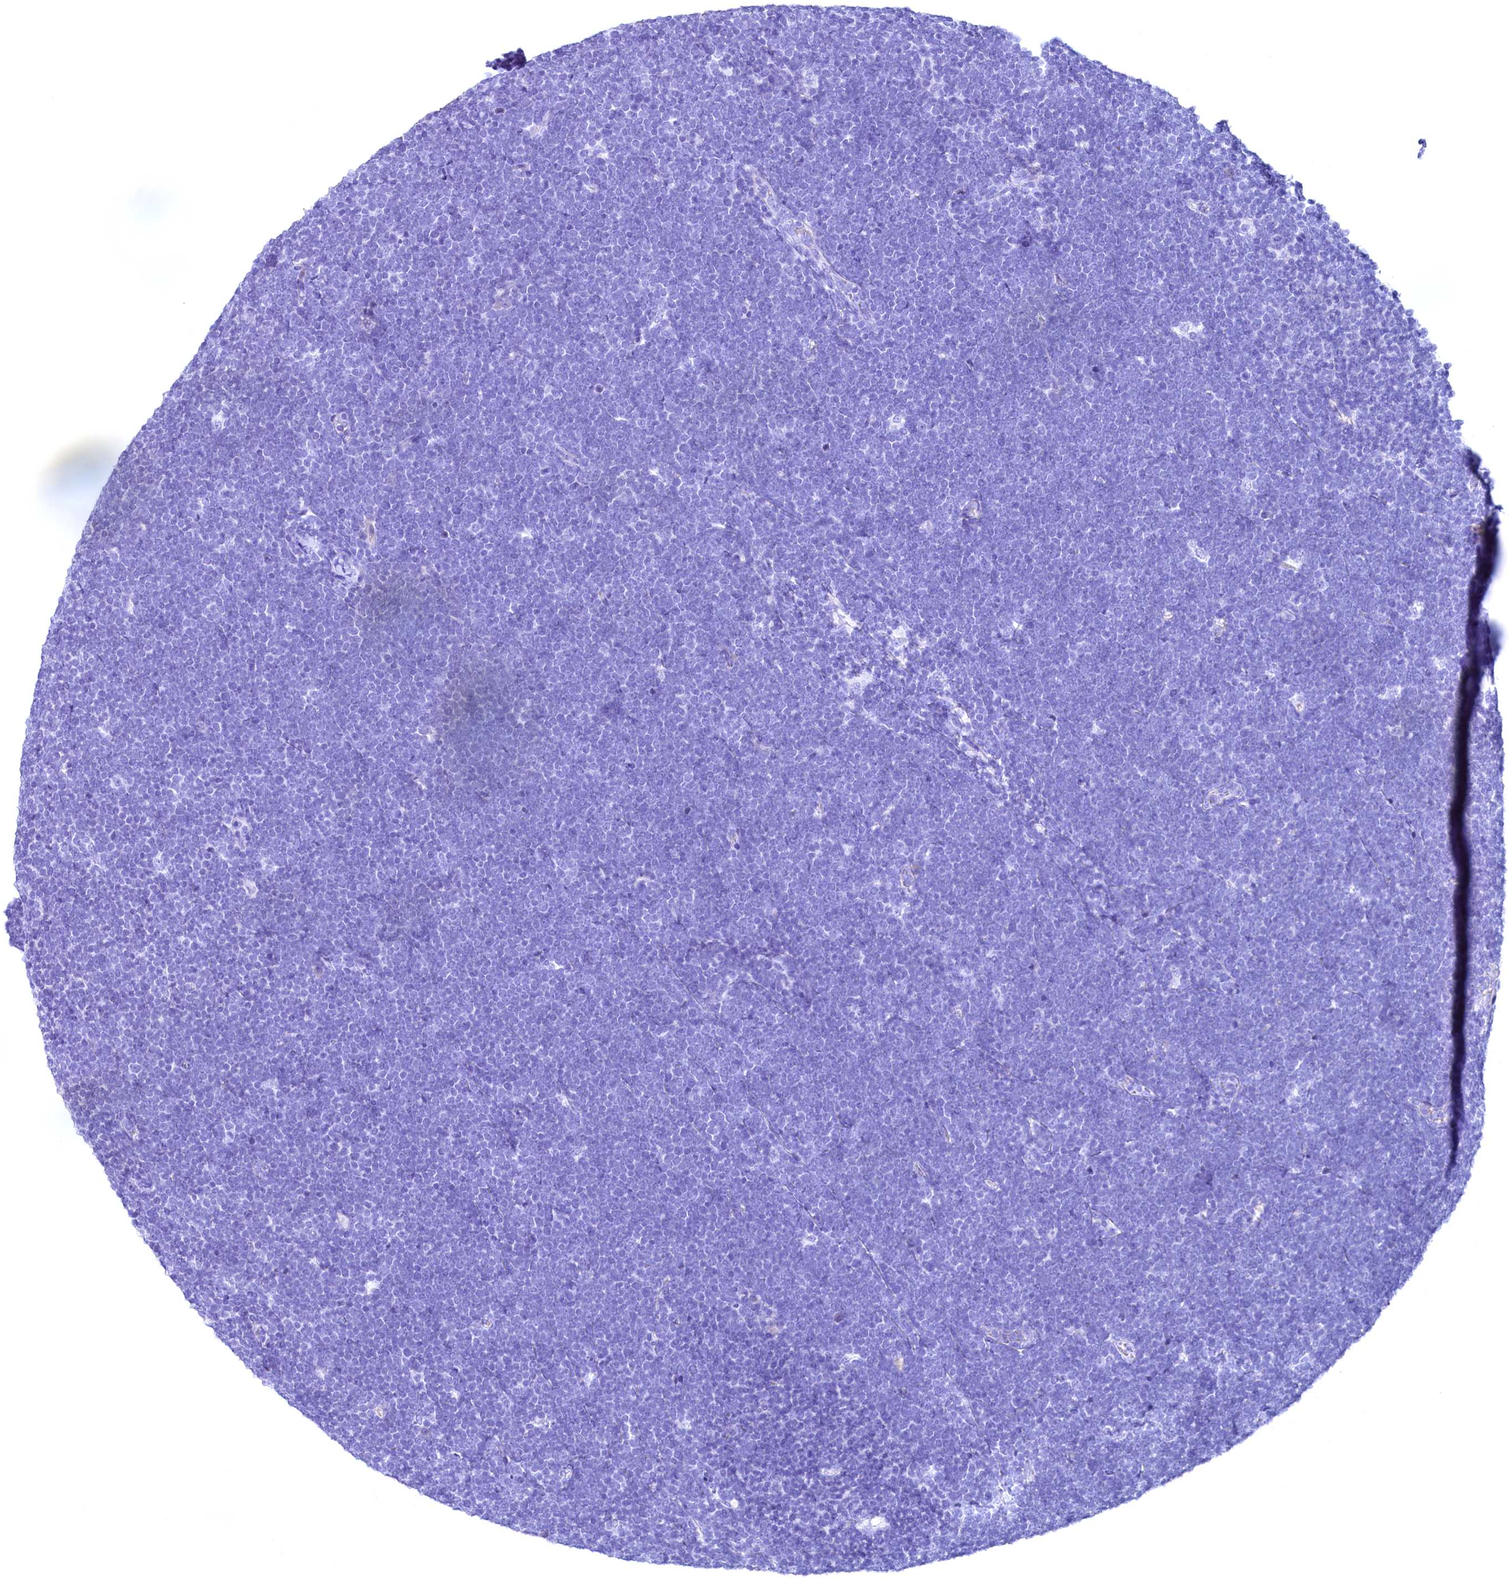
{"staining": {"intensity": "negative", "quantity": "none", "location": "none"}, "tissue": "lymphoma", "cell_type": "Tumor cells", "image_type": "cancer", "snomed": [{"axis": "morphology", "description": "Malignant lymphoma, non-Hodgkin's type, High grade"}, {"axis": "topography", "description": "Lymph node"}], "caption": "DAB (3,3'-diaminobenzidine) immunohistochemical staining of human high-grade malignant lymphoma, non-Hodgkin's type reveals no significant positivity in tumor cells.", "gene": "SKIDA1", "patient": {"sex": "male", "age": 13}}